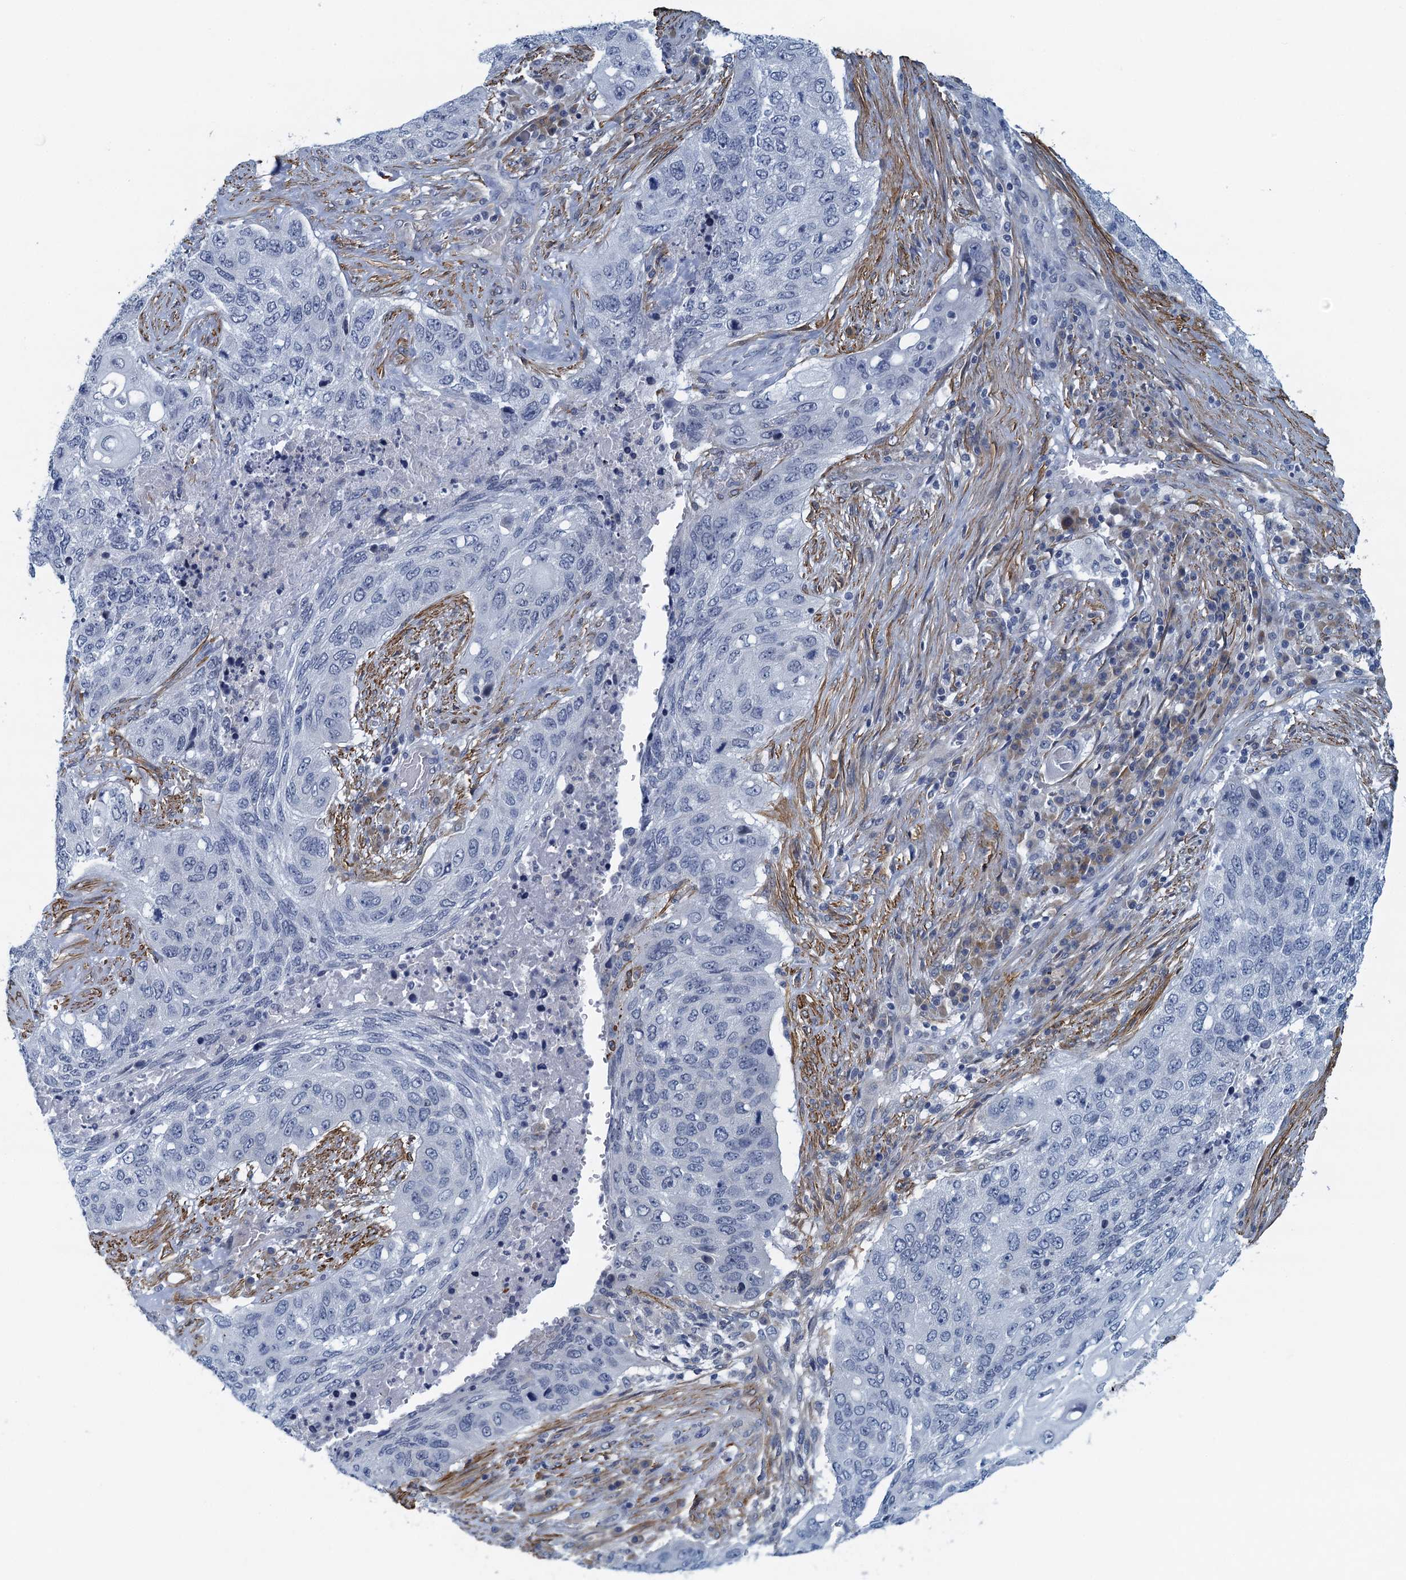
{"staining": {"intensity": "negative", "quantity": "none", "location": "none"}, "tissue": "lung cancer", "cell_type": "Tumor cells", "image_type": "cancer", "snomed": [{"axis": "morphology", "description": "Squamous cell carcinoma, NOS"}, {"axis": "topography", "description": "Lung"}], "caption": "The IHC micrograph has no significant staining in tumor cells of lung squamous cell carcinoma tissue.", "gene": "ALG2", "patient": {"sex": "female", "age": 63}}